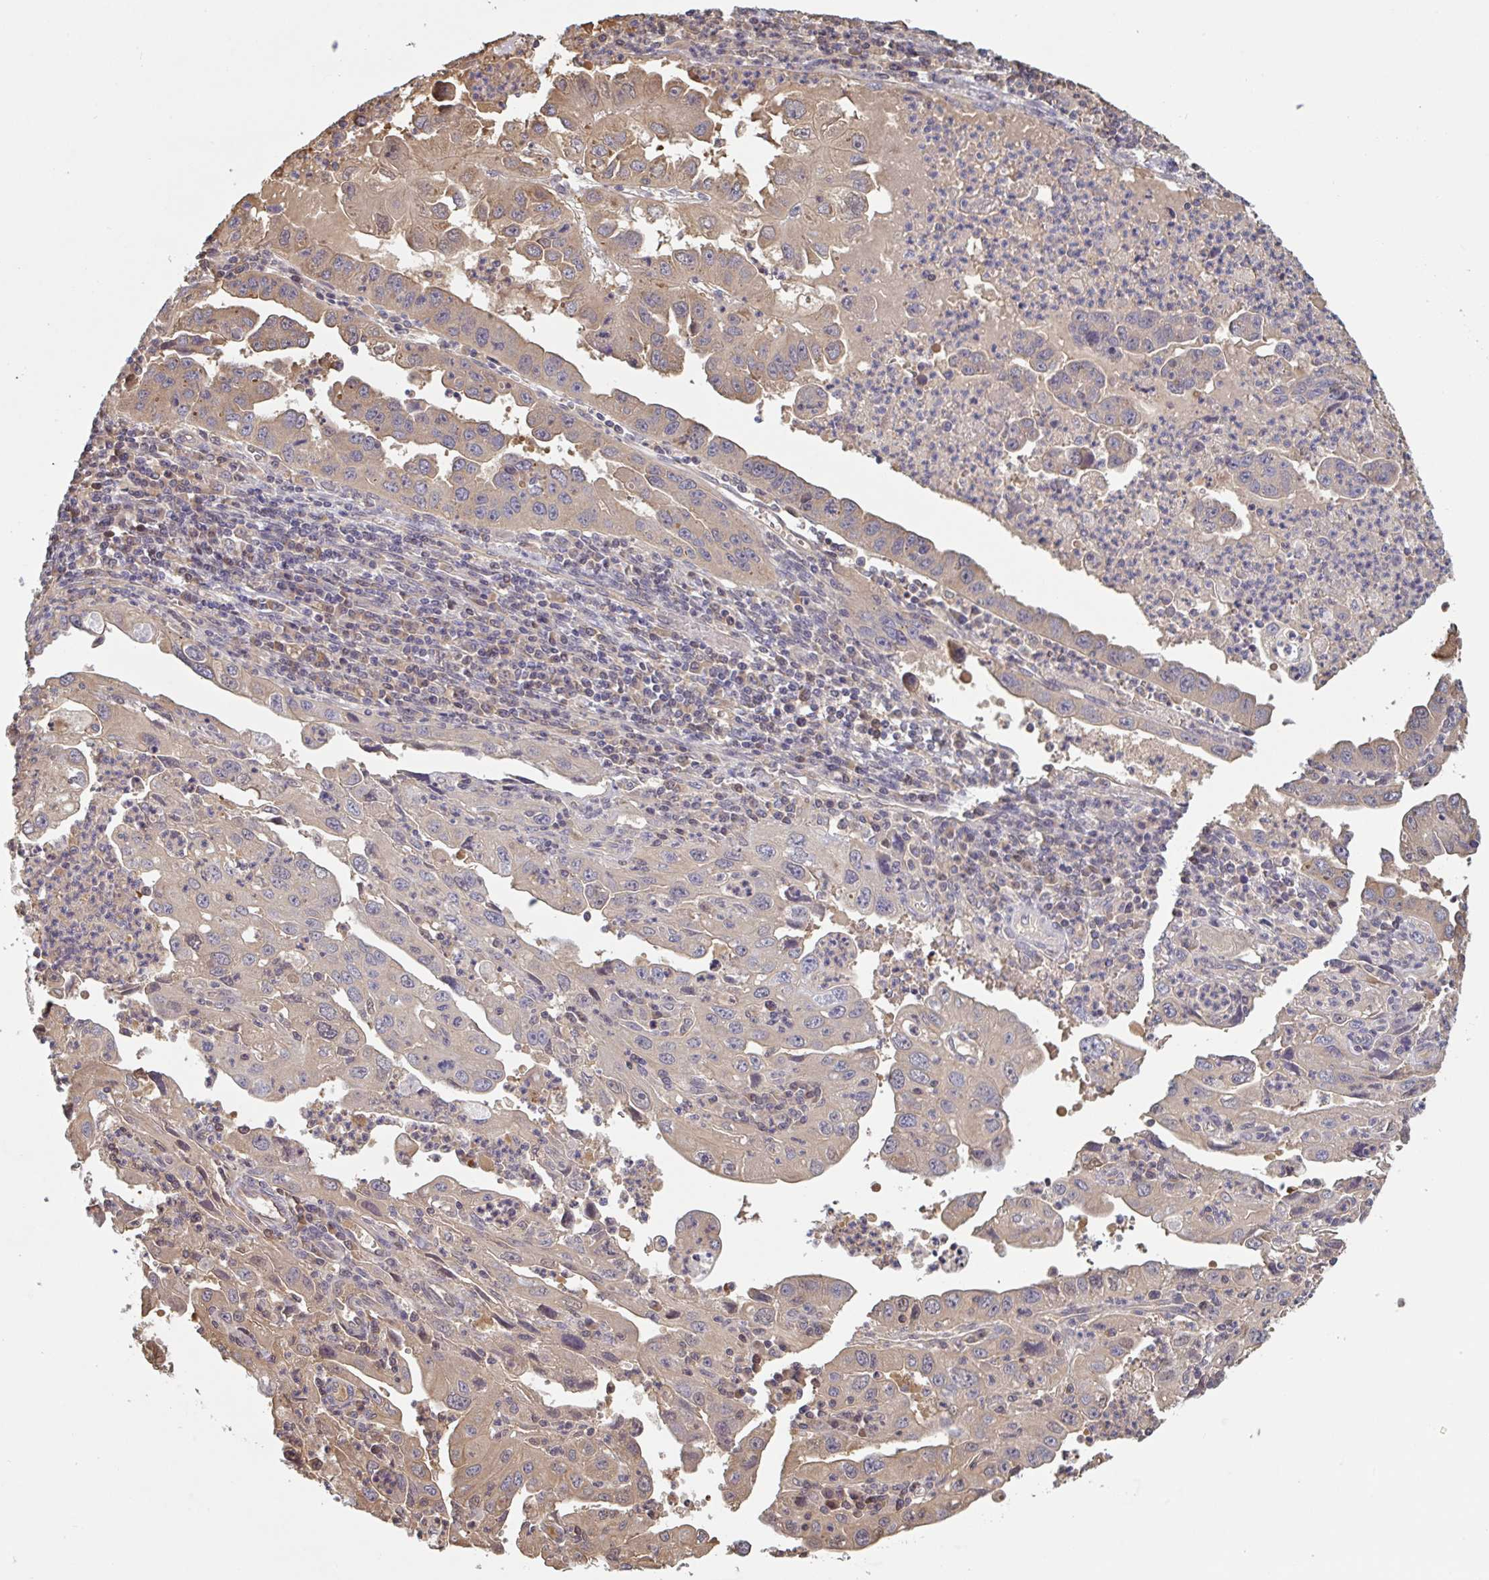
{"staining": {"intensity": "weak", "quantity": "25%-75%", "location": "cytoplasmic/membranous,nuclear"}, "tissue": "endometrial cancer", "cell_type": "Tumor cells", "image_type": "cancer", "snomed": [{"axis": "morphology", "description": "Adenocarcinoma, NOS"}, {"axis": "topography", "description": "Uterus"}], "caption": "The histopathology image exhibits staining of endometrial cancer (adenocarcinoma), revealing weak cytoplasmic/membranous and nuclear protein expression (brown color) within tumor cells.", "gene": "OTOP2", "patient": {"sex": "female", "age": 62}}